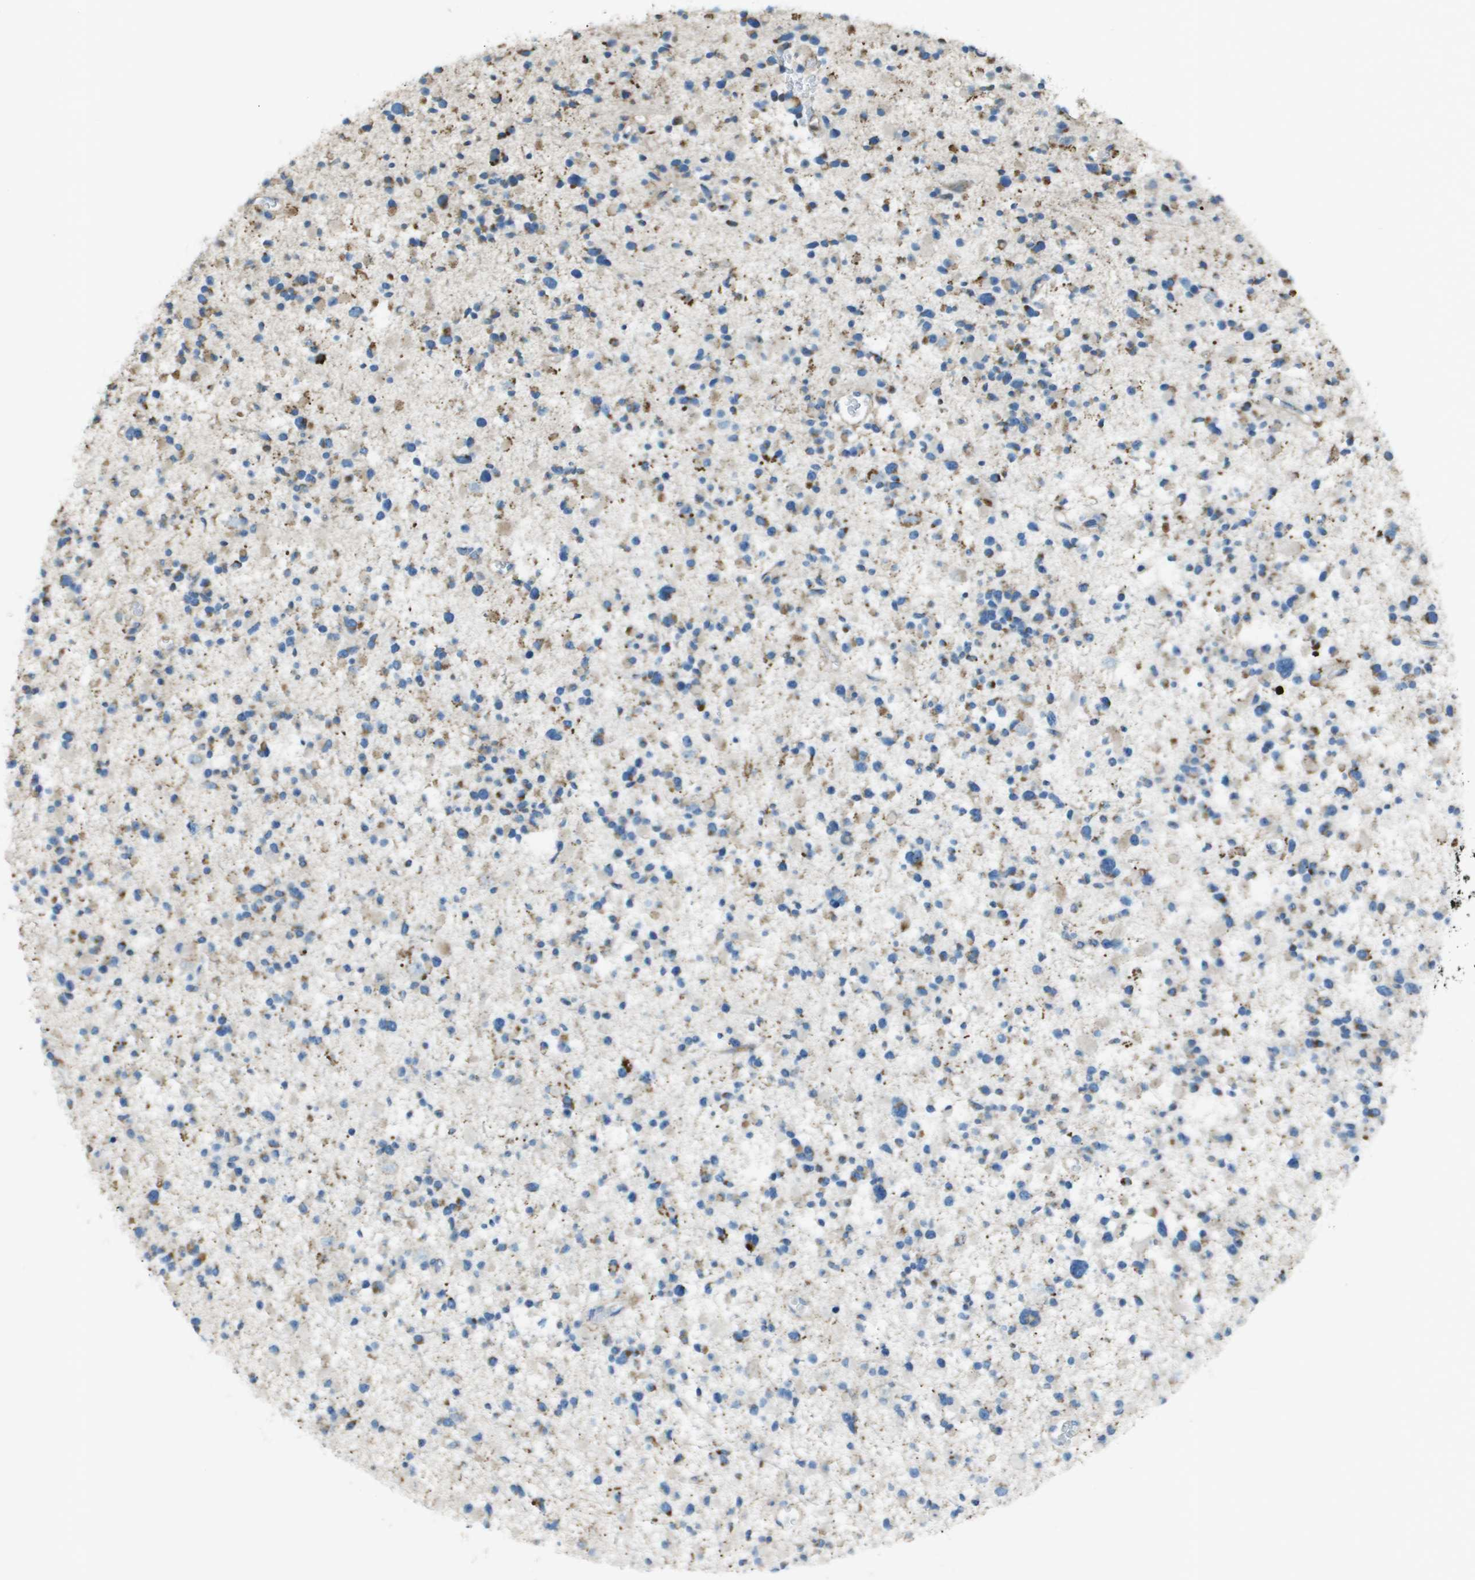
{"staining": {"intensity": "weak", "quantity": "<25%", "location": "cytoplasmic/membranous"}, "tissue": "glioma", "cell_type": "Tumor cells", "image_type": "cancer", "snomed": [{"axis": "morphology", "description": "Glioma, malignant, Low grade"}, {"axis": "topography", "description": "Brain"}], "caption": "Malignant glioma (low-grade) stained for a protein using immunohistochemistry demonstrates no positivity tumor cells.", "gene": "MGAT3", "patient": {"sex": "female", "age": 22}}